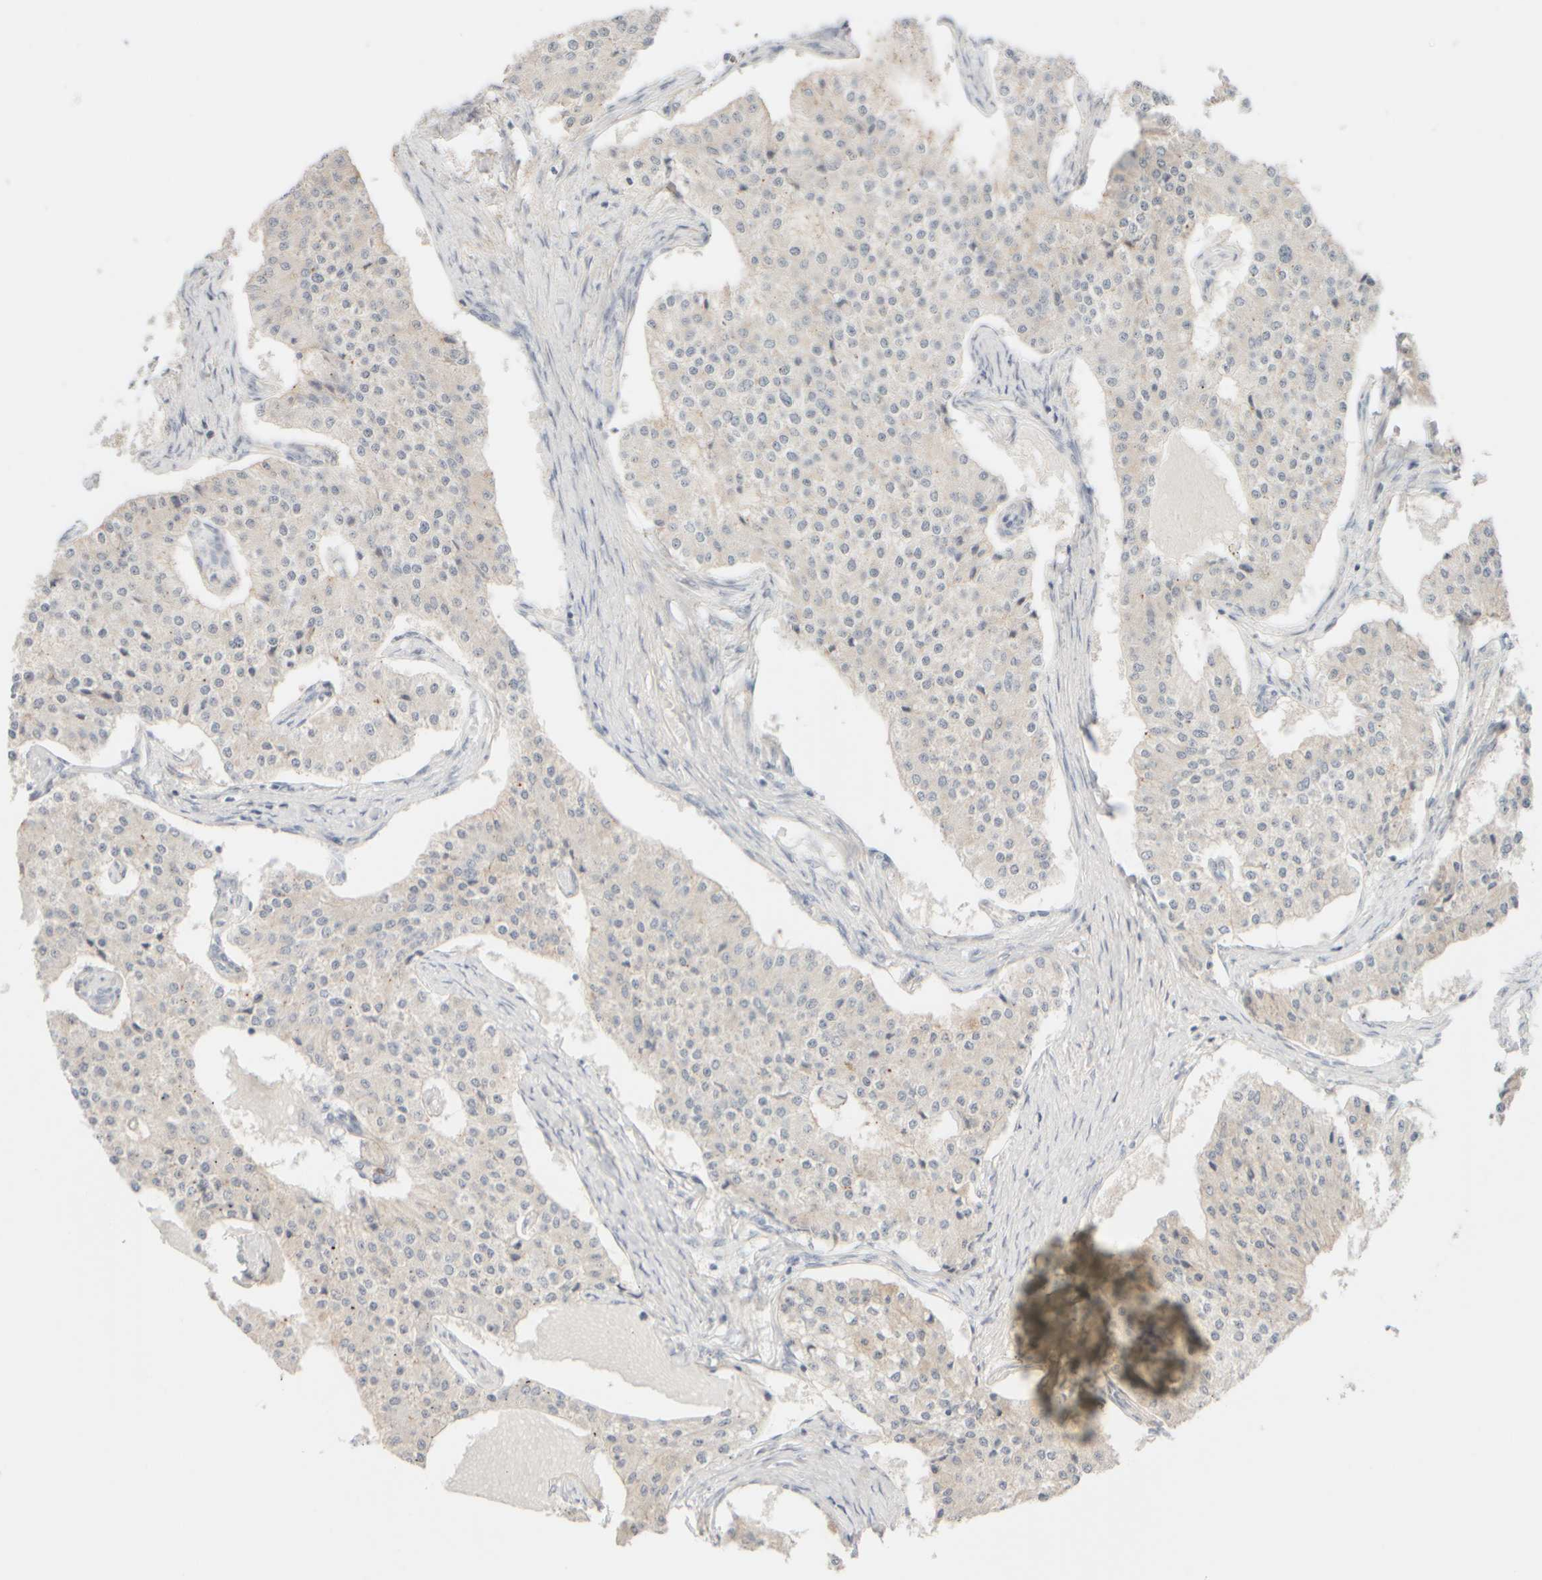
{"staining": {"intensity": "negative", "quantity": "none", "location": "none"}, "tissue": "carcinoid", "cell_type": "Tumor cells", "image_type": "cancer", "snomed": [{"axis": "morphology", "description": "Carcinoid, malignant, NOS"}, {"axis": "topography", "description": "Colon"}], "caption": "A high-resolution histopathology image shows IHC staining of malignant carcinoid, which displays no significant positivity in tumor cells.", "gene": "UNC13B", "patient": {"sex": "female", "age": 52}}